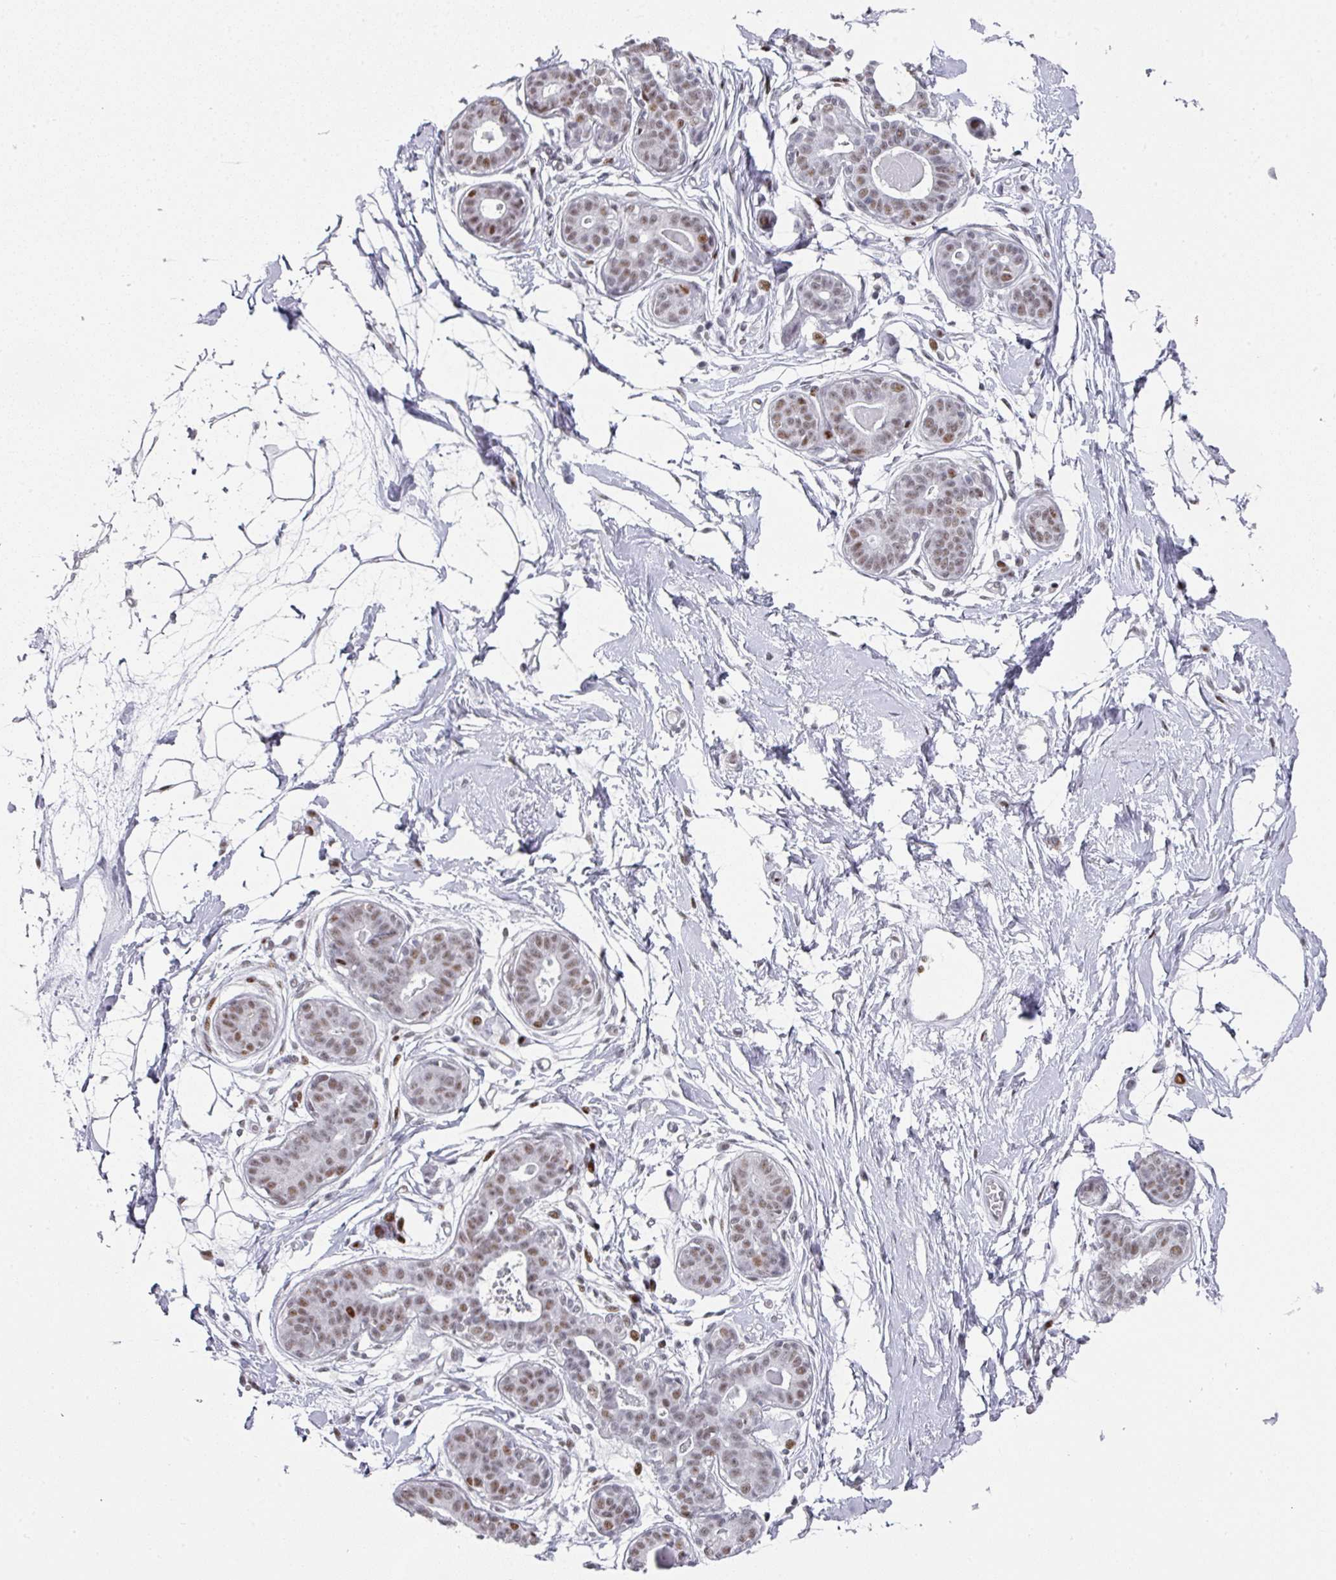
{"staining": {"intensity": "negative", "quantity": "none", "location": "none"}, "tissue": "breast", "cell_type": "Adipocytes", "image_type": "normal", "snomed": [{"axis": "morphology", "description": "Normal tissue, NOS"}, {"axis": "topography", "description": "Breast"}], "caption": "This is an immunohistochemistry (IHC) micrograph of unremarkable human breast. There is no positivity in adipocytes.", "gene": "SF3B5", "patient": {"sex": "female", "age": 45}}